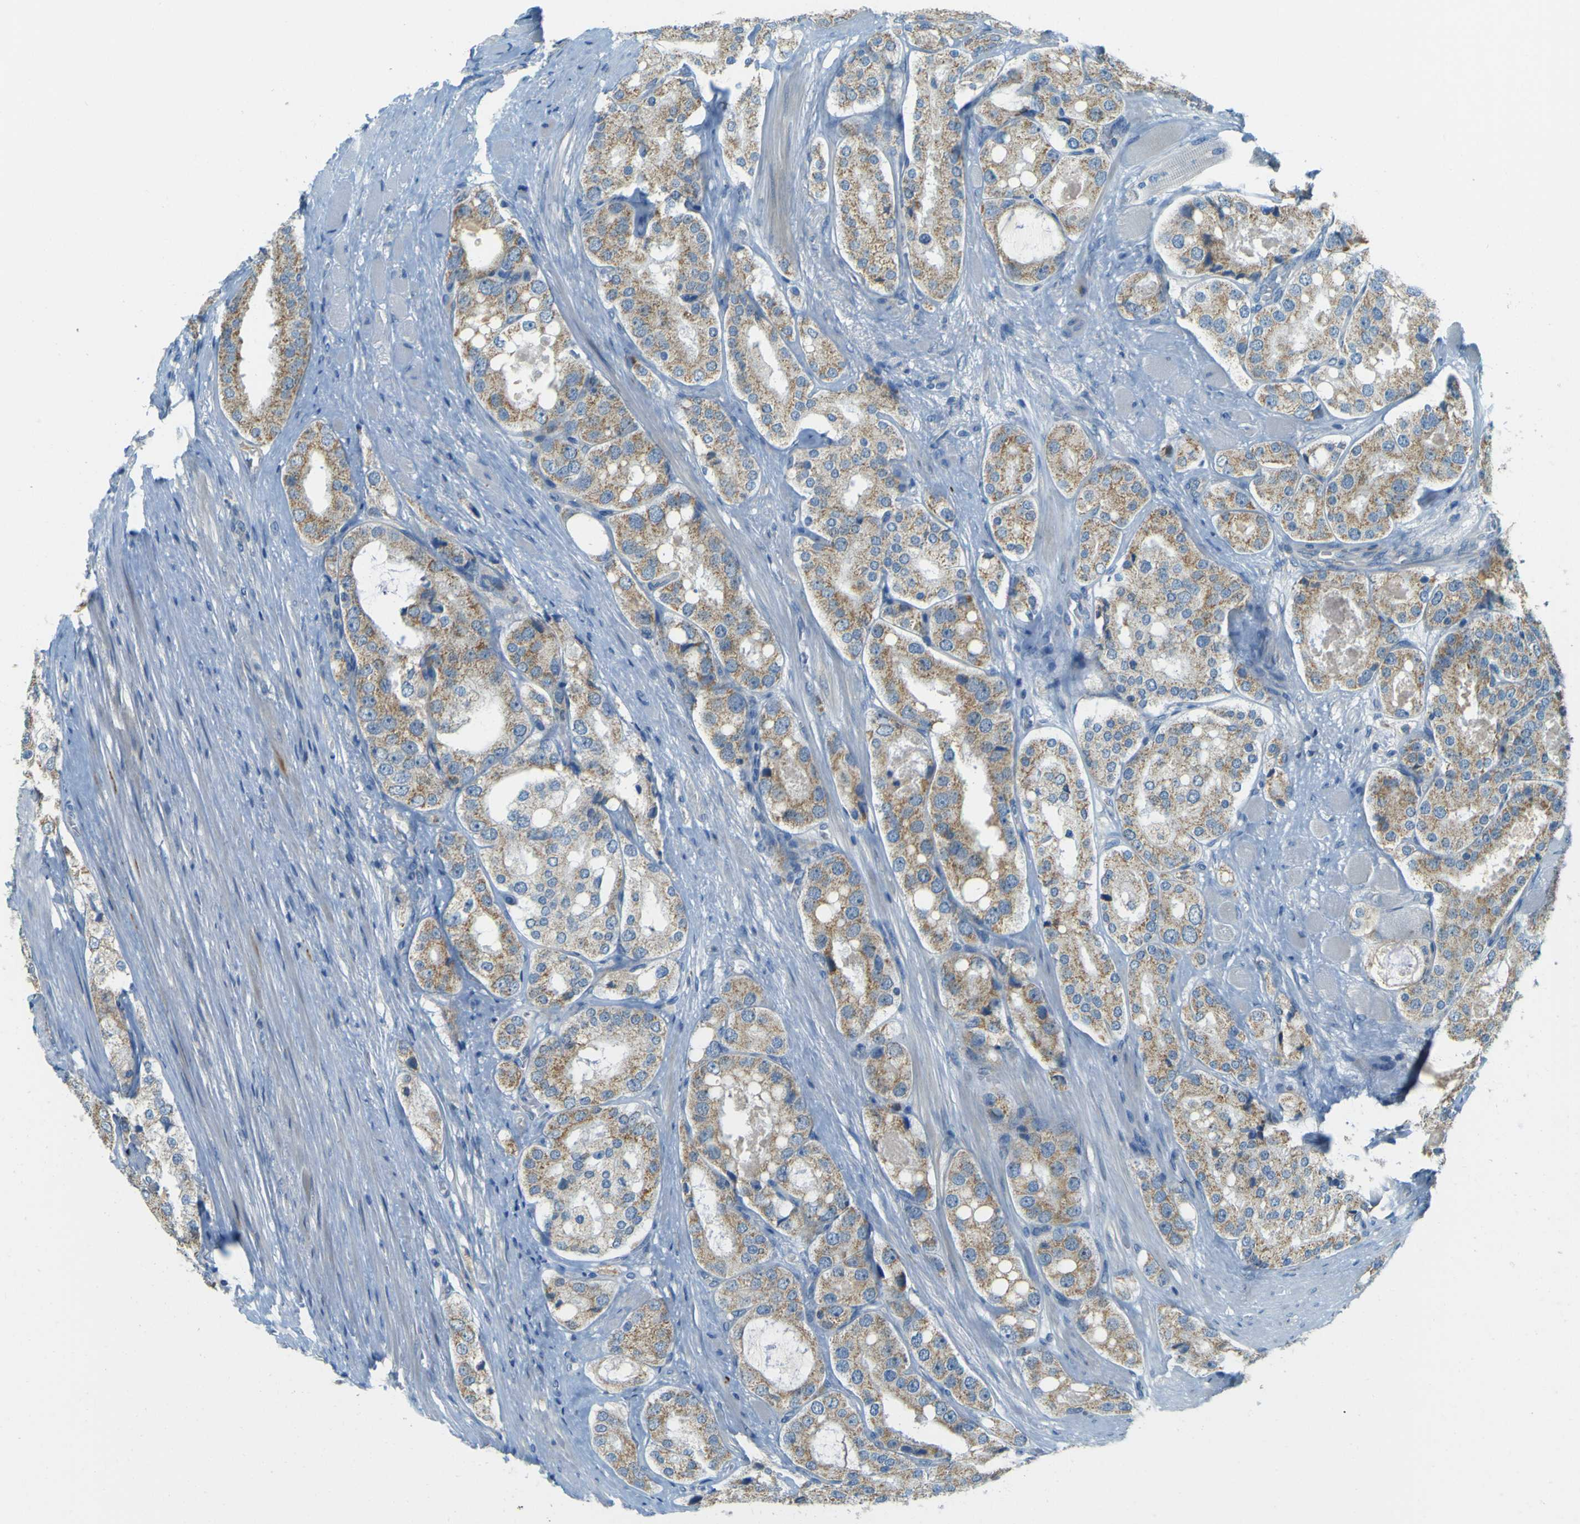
{"staining": {"intensity": "weak", "quantity": ">75%", "location": "cytoplasmic/membranous"}, "tissue": "prostate cancer", "cell_type": "Tumor cells", "image_type": "cancer", "snomed": [{"axis": "morphology", "description": "Adenocarcinoma, Low grade"}, {"axis": "topography", "description": "Prostate"}], "caption": "Protein expression analysis of prostate cancer demonstrates weak cytoplasmic/membranous expression in approximately >75% of tumor cells.", "gene": "FKTN", "patient": {"sex": "male", "age": 71}}